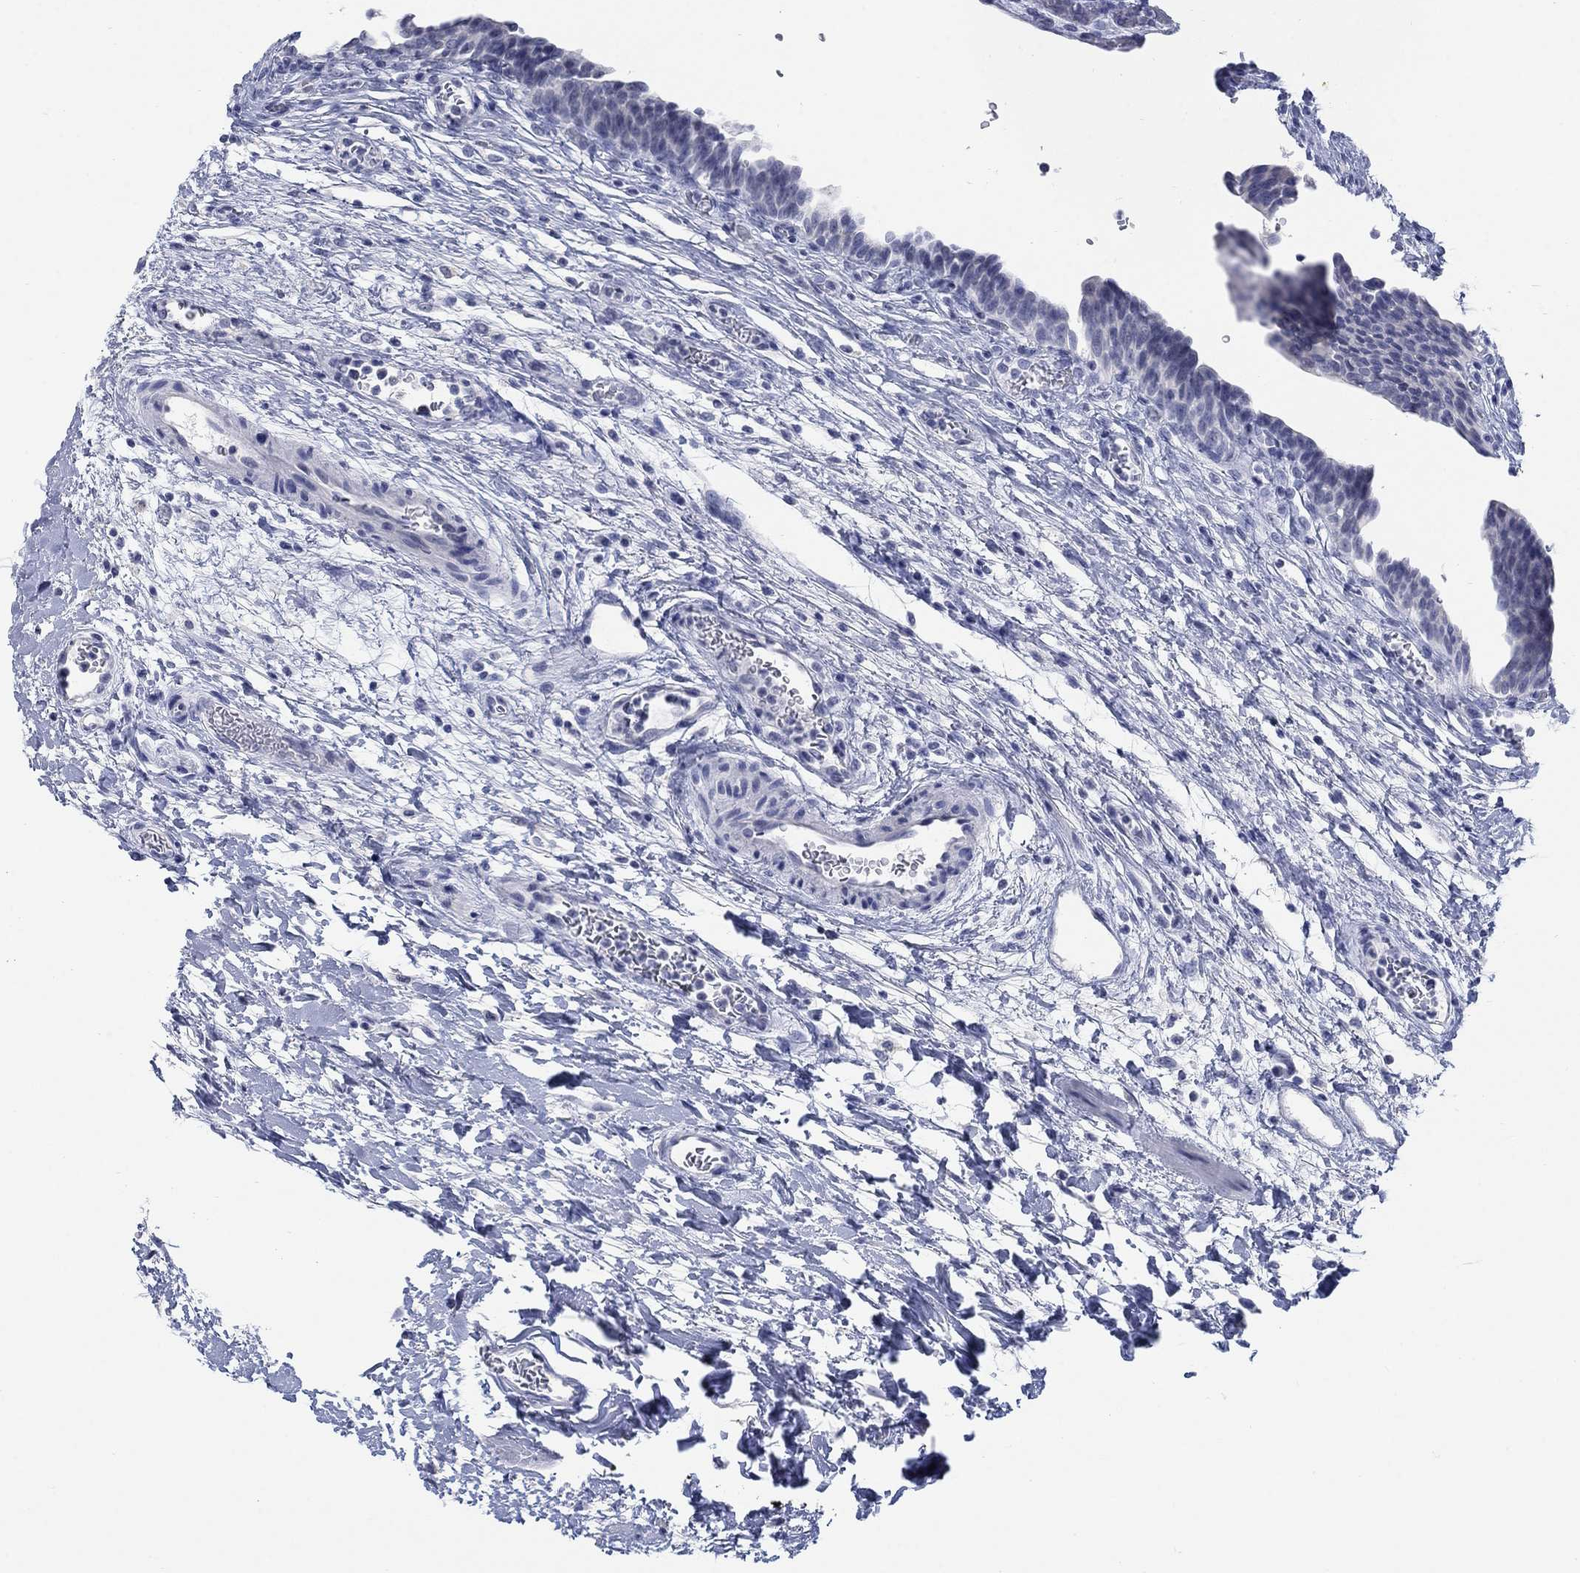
{"staining": {"intensity": "negative", "quantity": "none", "location": "none"}, "tissue": "urinary bladder", "cell_type": "Urothelial cells", "image_type": "normal", "snomed": [{"axis": "morphology", "description": "Normal tissue, NOS"}, {"axis": "topography", "description": "Urinary bladder"}], "caption": "The micrograph reveals no significant expression in urothelial cells of urinary bladder. (DAB (3,3'-diaminobenzidine) immunohistochemistry (IHC), high magnification).", "gene": "ATP6V1G2", "patient": {"sex": "male", "age": 73}}